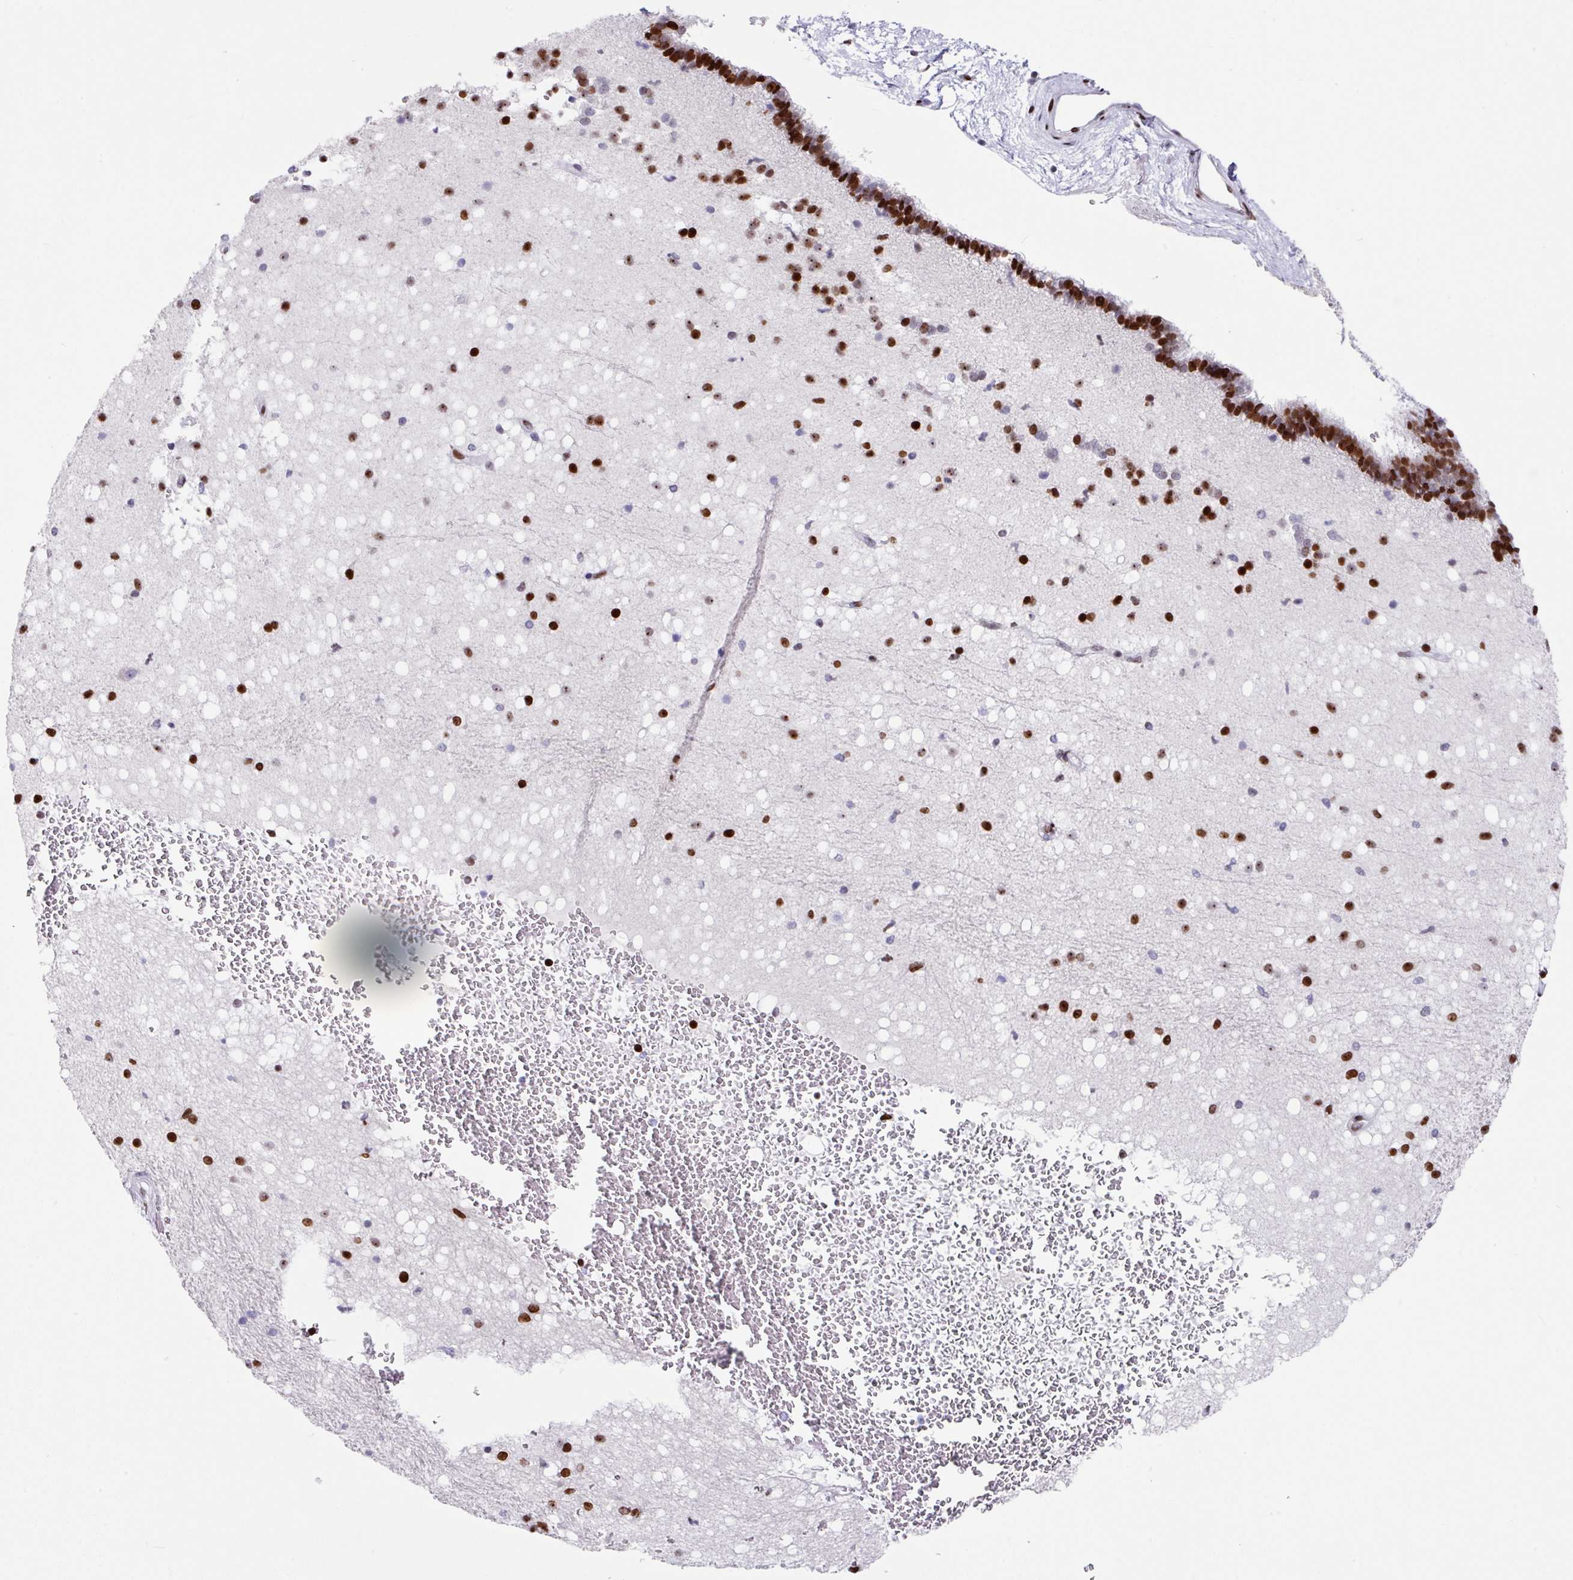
{"staining": {"intensity": "strong", "quantity": "25%-75%", "location": "nuclear"}, "tissue": "caudate", "cell_type": "Glial cells", "image_type": "normal", "snomed": [{"axis": "morphology", "description": "Normal tissue, NOS"}, {"axis": "topography", "description": "Lateral ventricle wall"}], "caption": "DAB immunohistochemical staining of benign human caudate exhibits strong nuclear protein positivity in about 25%-75% of glial cells. (DAB (3,3'-diaminobenzidine) = brown stain, brightfield microscopy at high magnification).", "gene": "TCF3", "patient": {"sex": "male", "age": 37}}